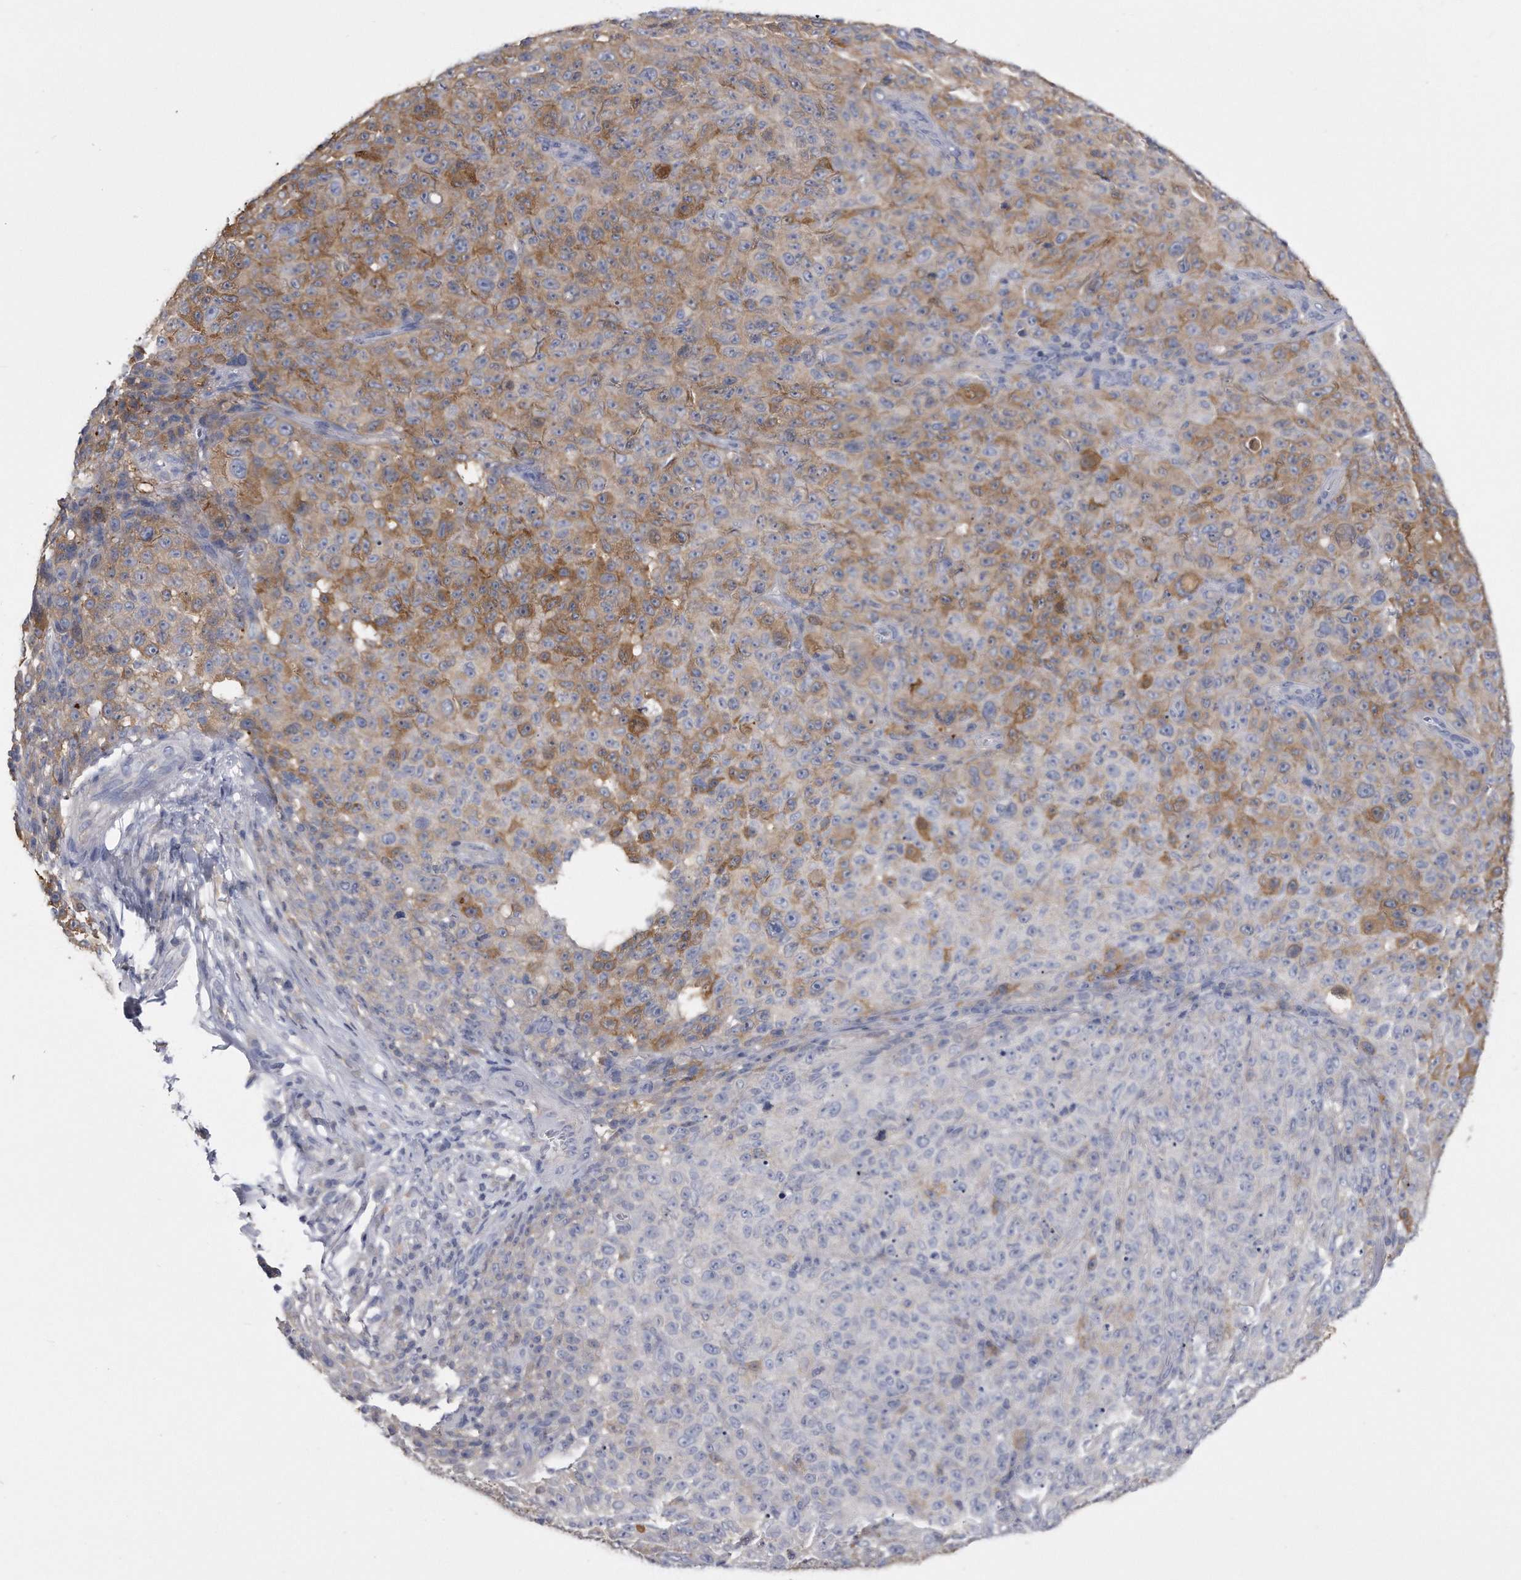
{"staining": {"intensity": "moderate", "quantity": "25%-75%", "location": "cytoplasmic/membranous"}, "tissue": "melanoma", "cell_type": "Tumor cells", "image_type": "cancer", "snomed": [{"axis": "morphology", "description": "Malignant melanoma, NOS"}, {"axis": "topography", "description": "Skin"}], "caption": "A micrograph showing moderate cytoplasmic/membranous staining in approximately 25%-75% of tumor cells in malignant melanoma, as visualized by brown immunohistochemical staining.", "gene": "PYGB", "patient": {"sex": "female", "age": 82}}